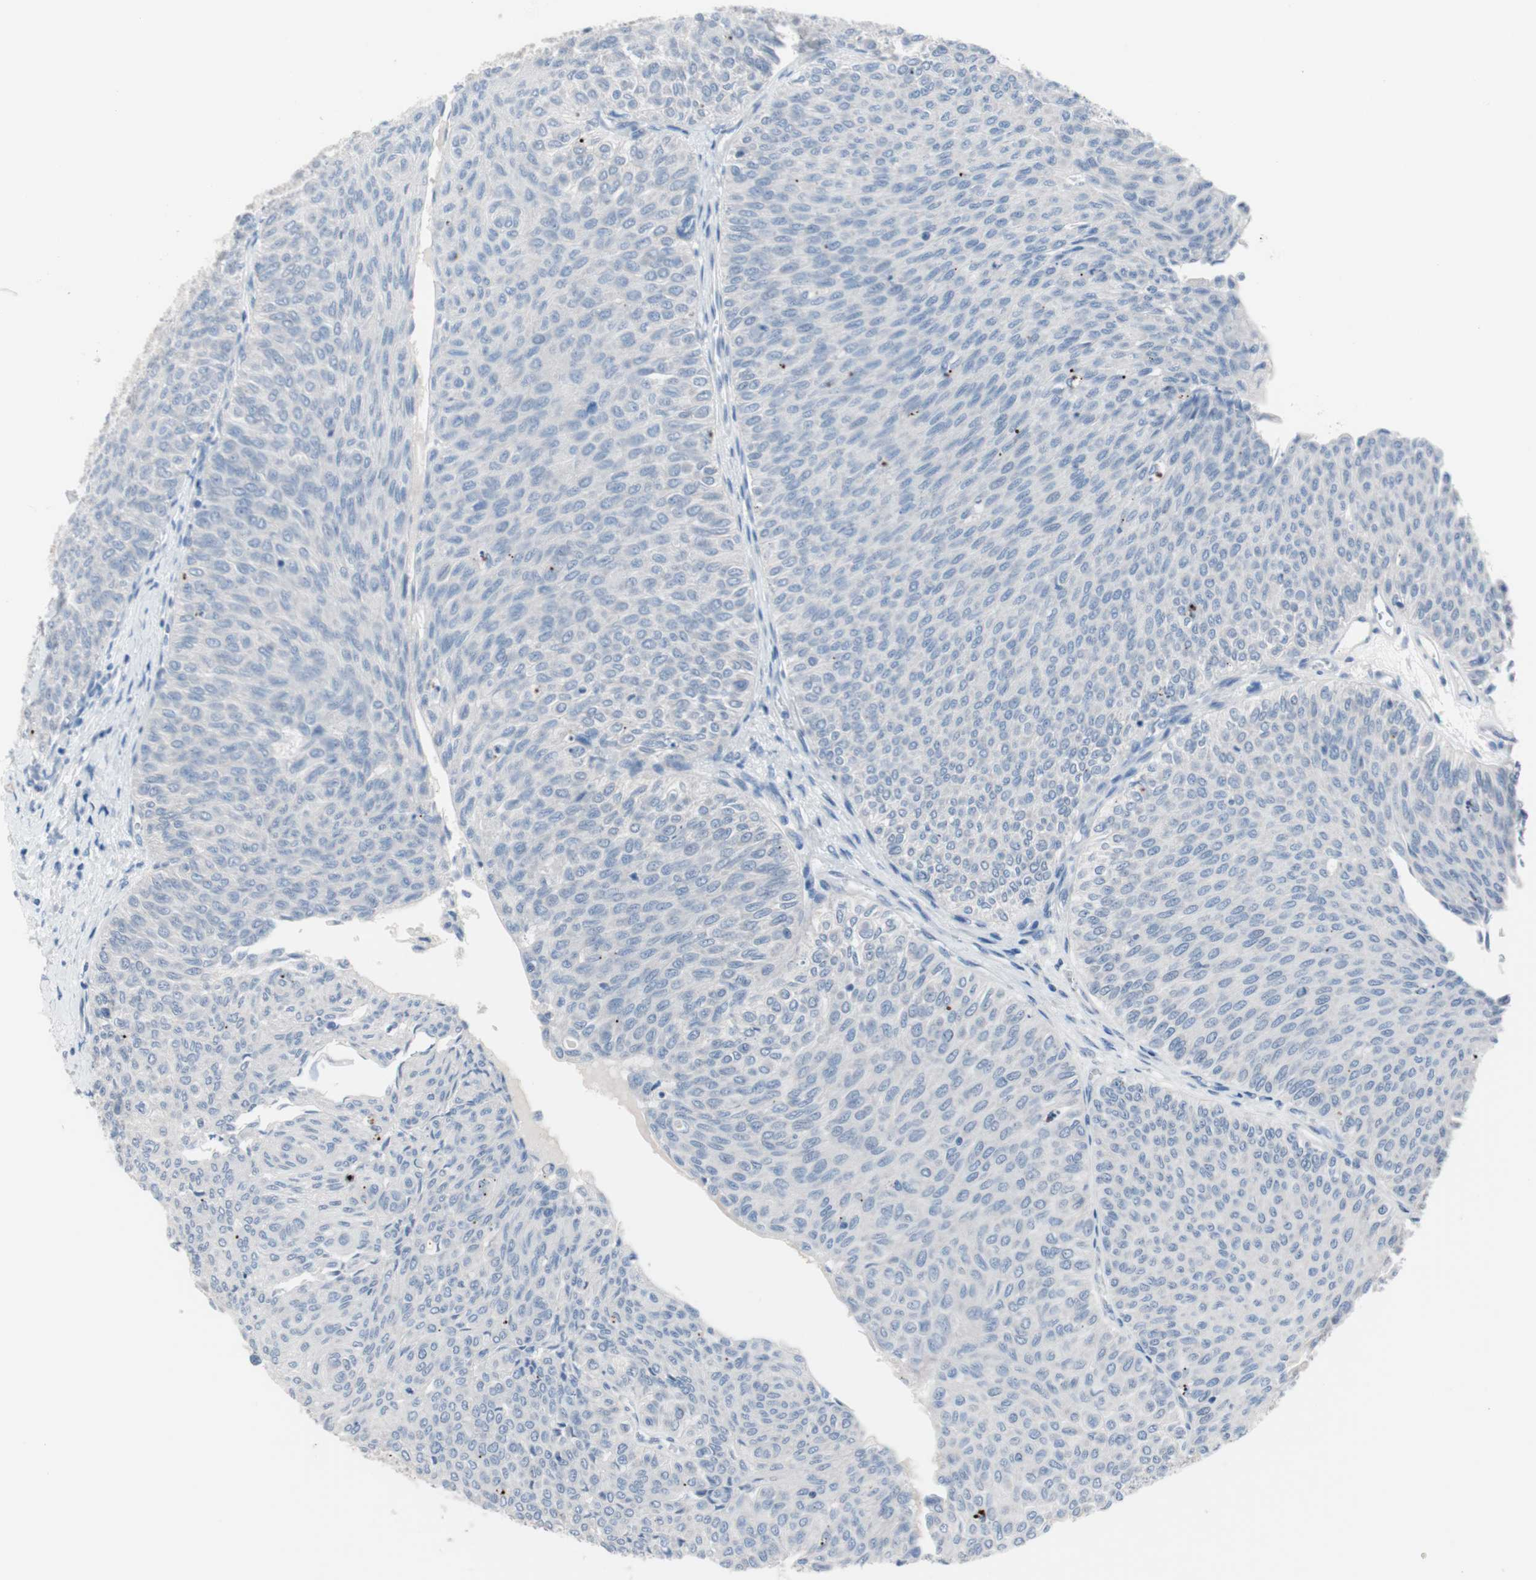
{"staining": {"intensity": "negative", "quantity": "none", "location": "none"}, "tissue": "urothelial cancer", "cell_type": "Tumor cells", "image_type": "cancer", "snomed": [{"axis": "morphology", "description": "Urothelial carcinoma, Low grade"}, {"axis": "topography", "description": "Urinary bladder"}], "caption": "The histopathology image displays no staining of tumor cells in low-grade urothelial carcinoma.", "gene": "ULBP1", "patient": {"sex": "male", "age": 78}}